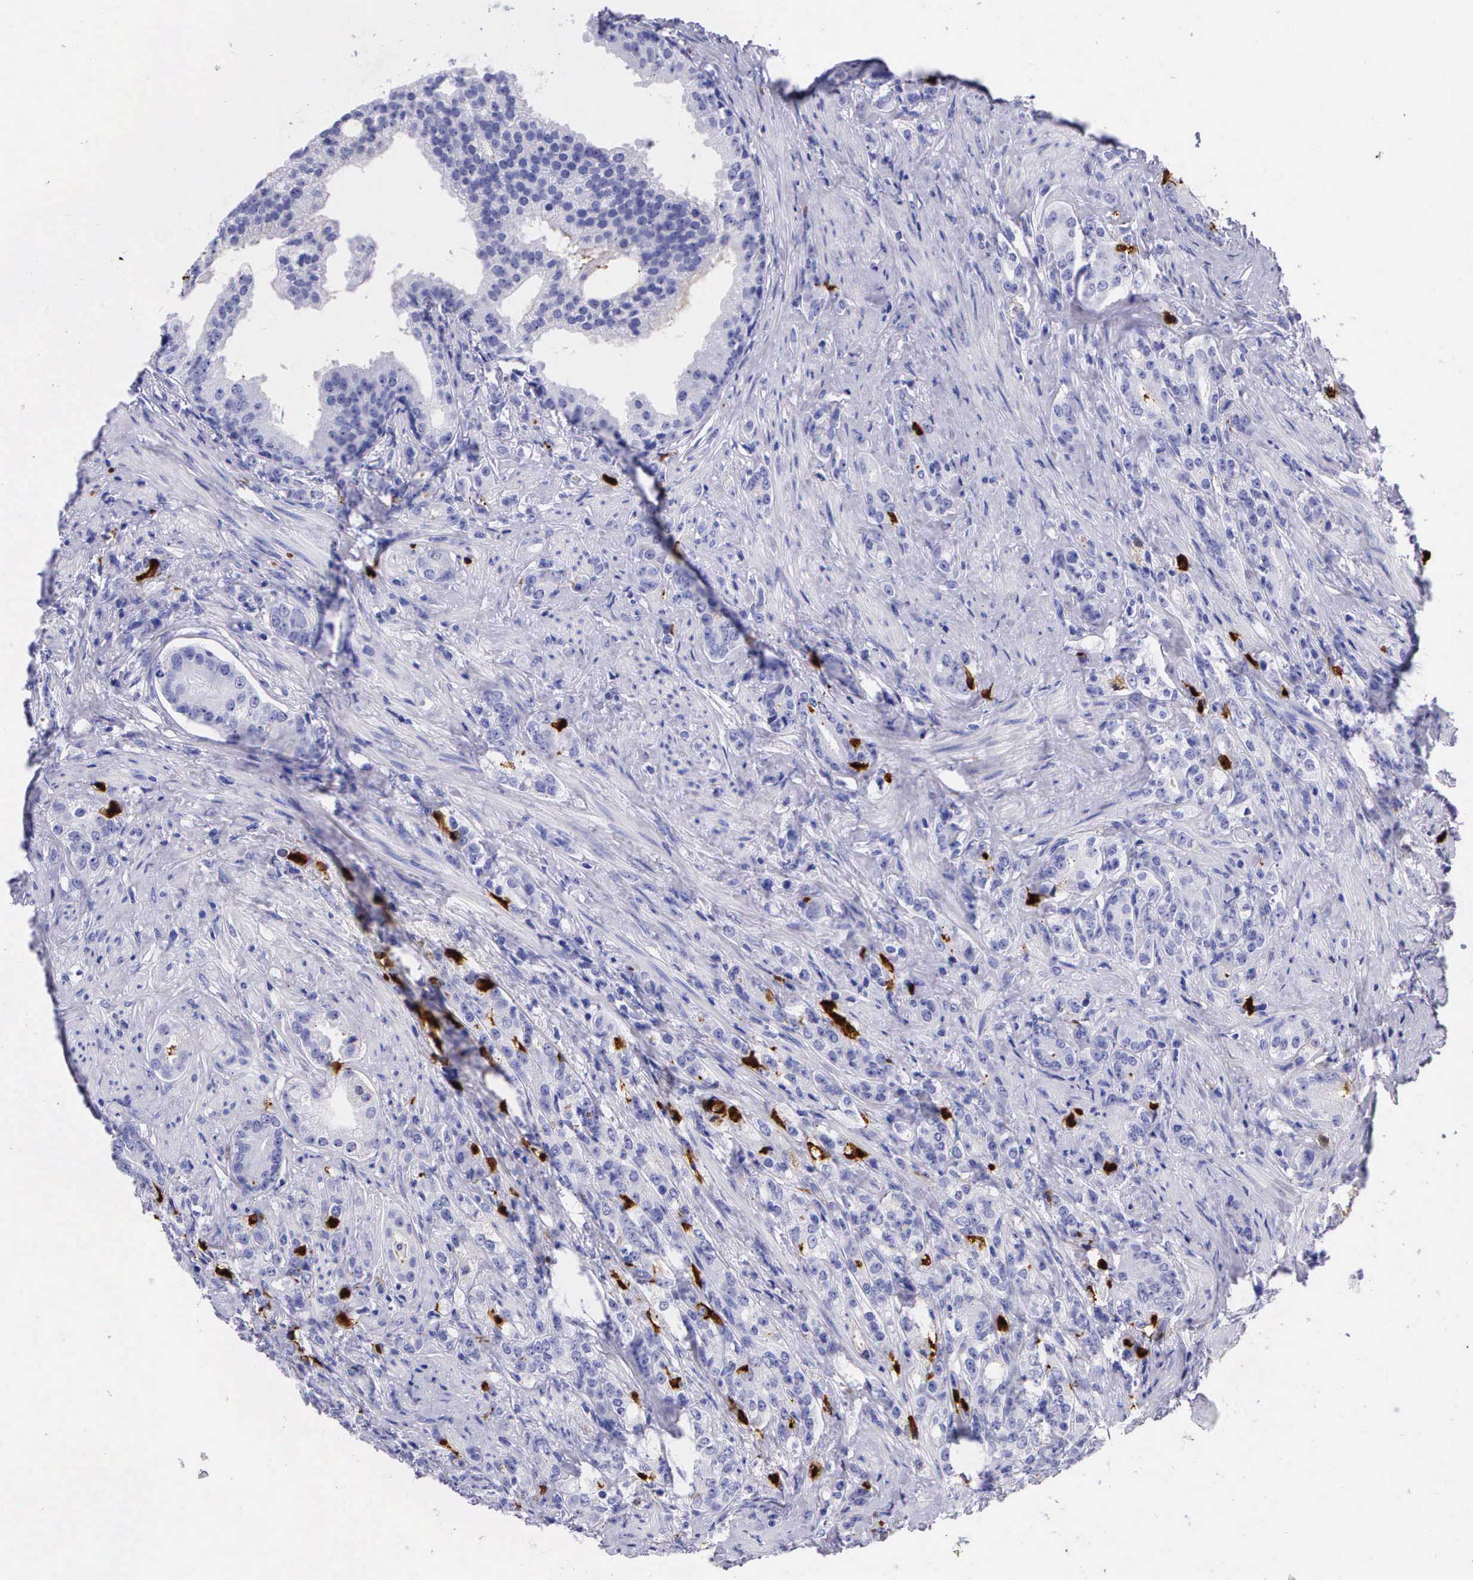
{"staining": {"intensity": "negative", "quantity": "none", "location": "none"}, "tissue": "prostate cancer", "cell_type": "Tumor cells", "image_type": "cancer", "snomed": [{"axis": "morphology", "description": "Adenocarcinoma, Medium grade"}, {"axis": "topography", "description": "Prostate"}], "caption": "Immunohistochemical staining of prostate cancer displays no significant positivity in tumor cells.", "gene": "PLG", "patient": {"sex": "male", "age": 59}}